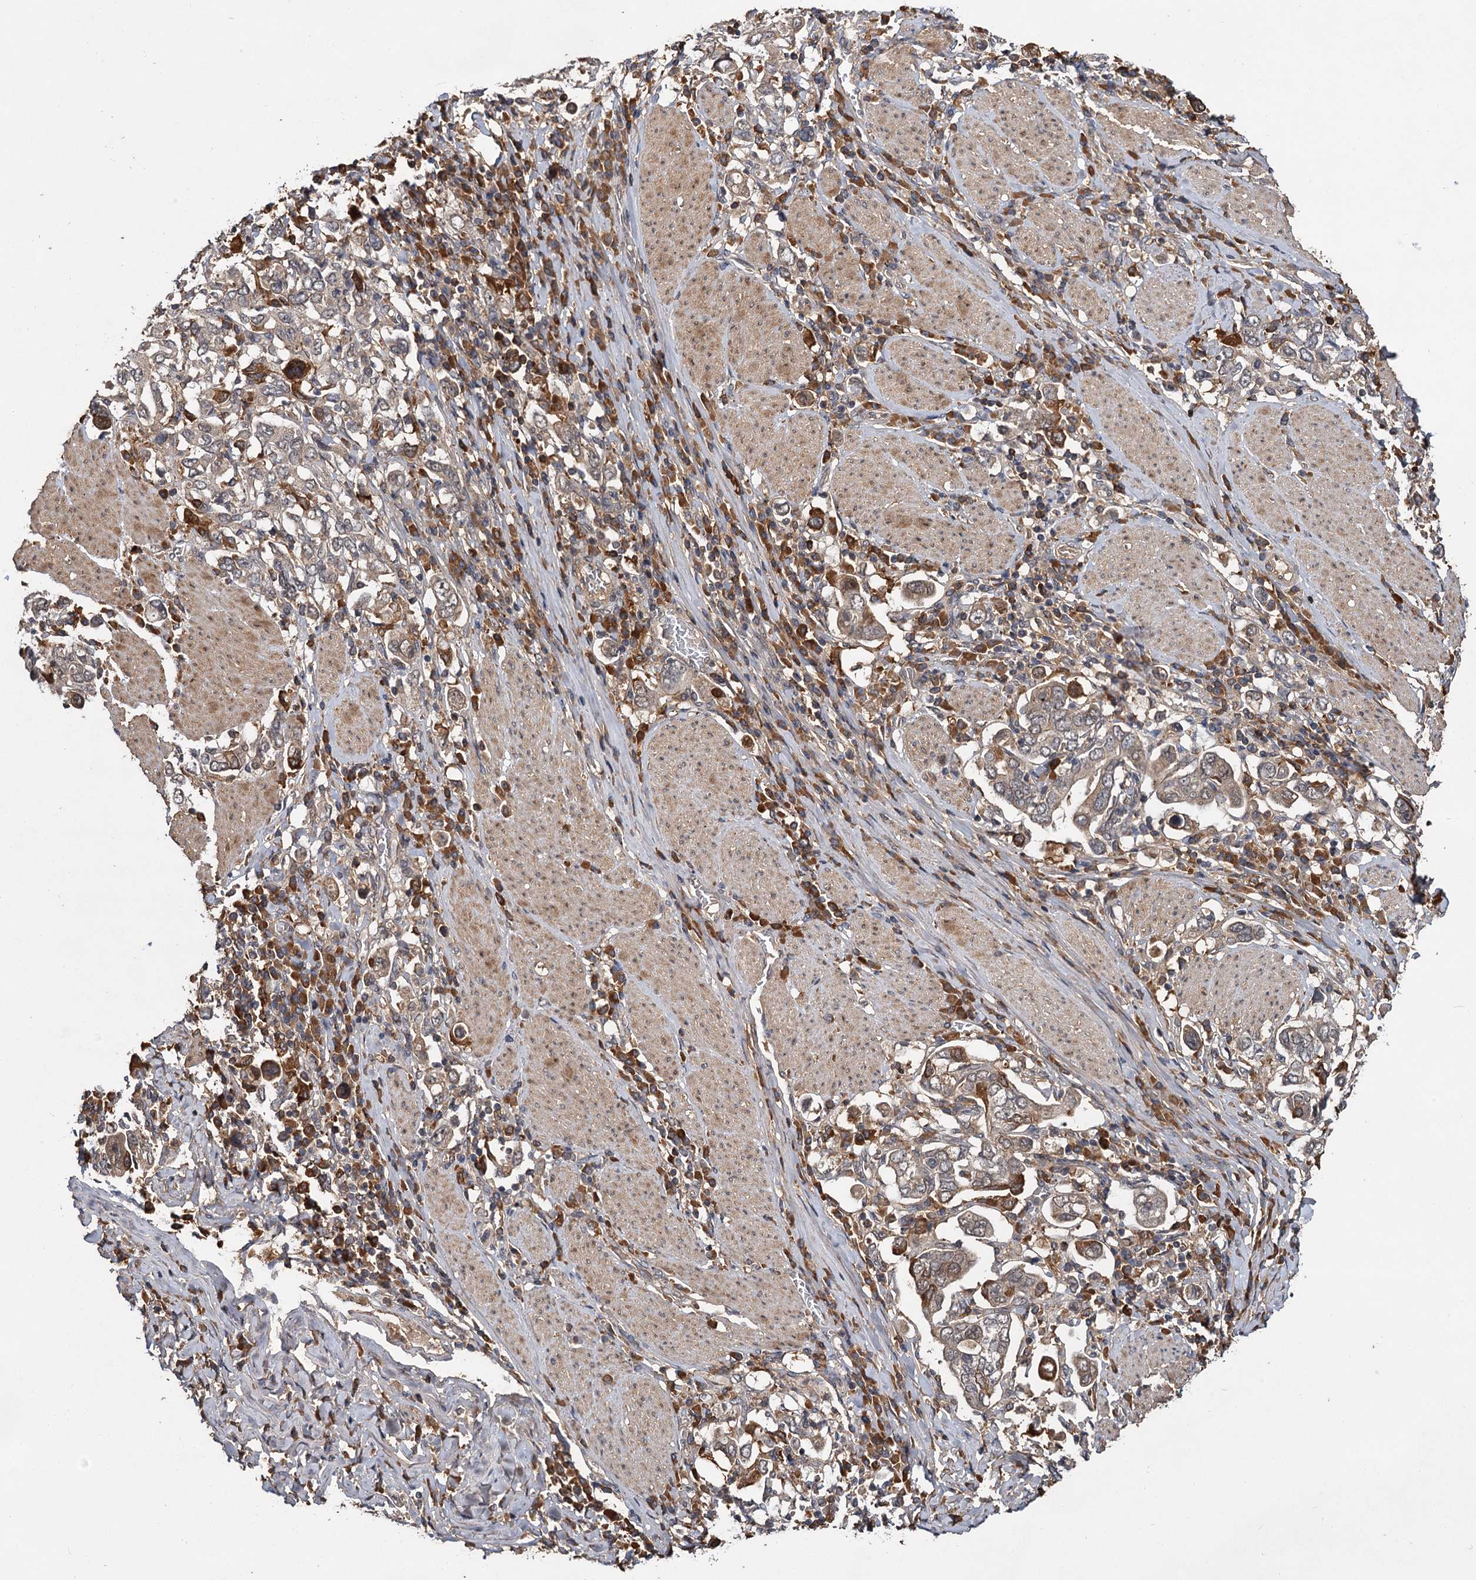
{"staining": {"intensity": "weak", "quantity": "<25%", "location": "cytoplasmic/membranous"}, "tissue": "stomach cancer", "cell_type": "Tumor cells", "image_type": "cancer", "snomed": [{"axis": "morphology", "description": "Adenocarcinoma, NOS"}, {"axis": "topography", "description": "Stomach, upper"}], "caption": "This is a photomicrograph of immunohistochemistry staining of adenocarcinoma (stomach), which shows no staining in tumor cells.", "gene": "MBD6", "patient": {"sex": "male", "age": 62}}